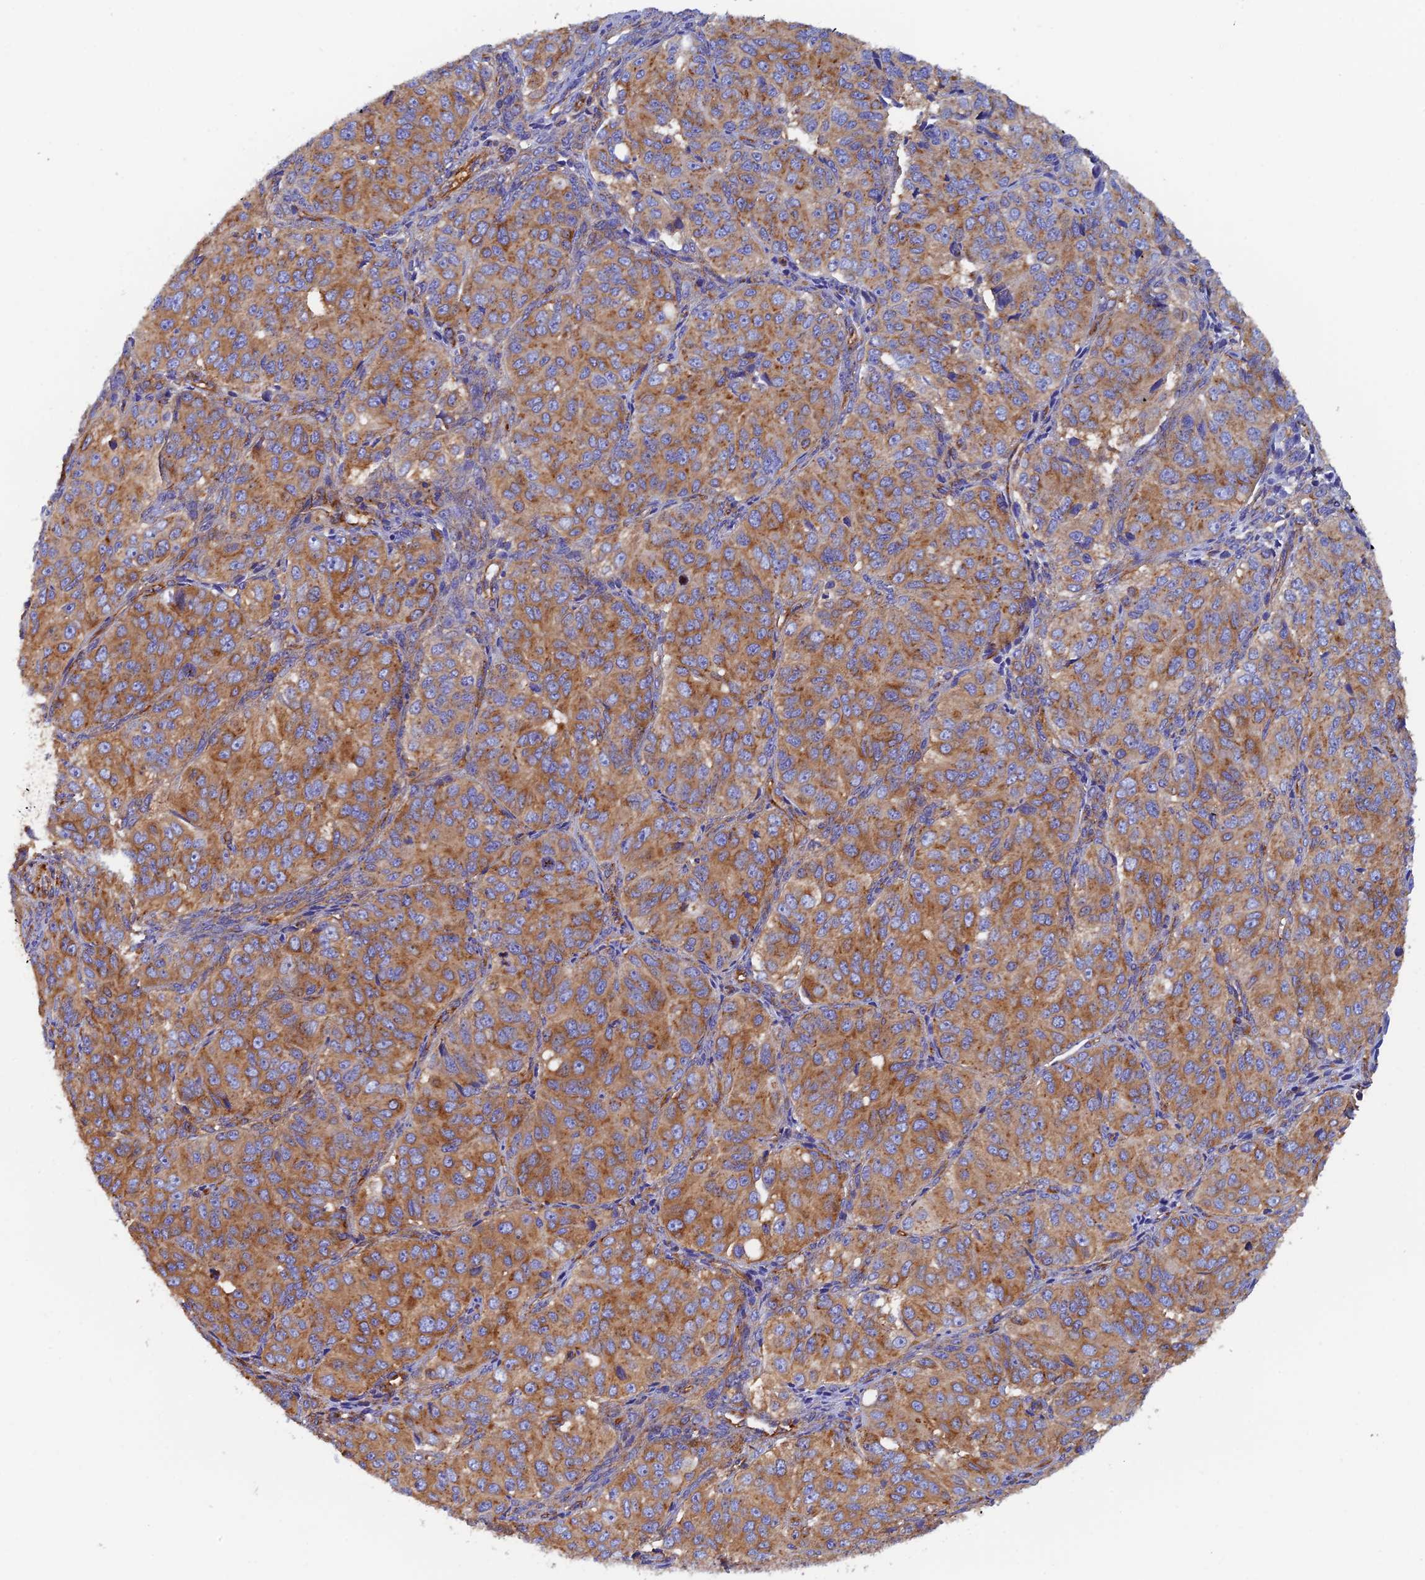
{"staining": {"intensity": "moderate", "quantity": ">75%", "location": "cytoplasmic/membranous"}, "tissue": "ovarian cancer", "cell_type": "Tumor cells", "image_type": "cancer", "snomed": [{"axis": "morphology", "description": "Carcinoma, endometroid"}, {"axis": "topography", "description": "Ovary"}], "caption": "Immunohistochemical staining of endometroid carcinoma (ovarian) displays moderate cytoplasmic/membranous protein expression in approximately >75% of tumor cells.", "gene": "DCTN2", "patient": {"sex": "female", "age": 51}}